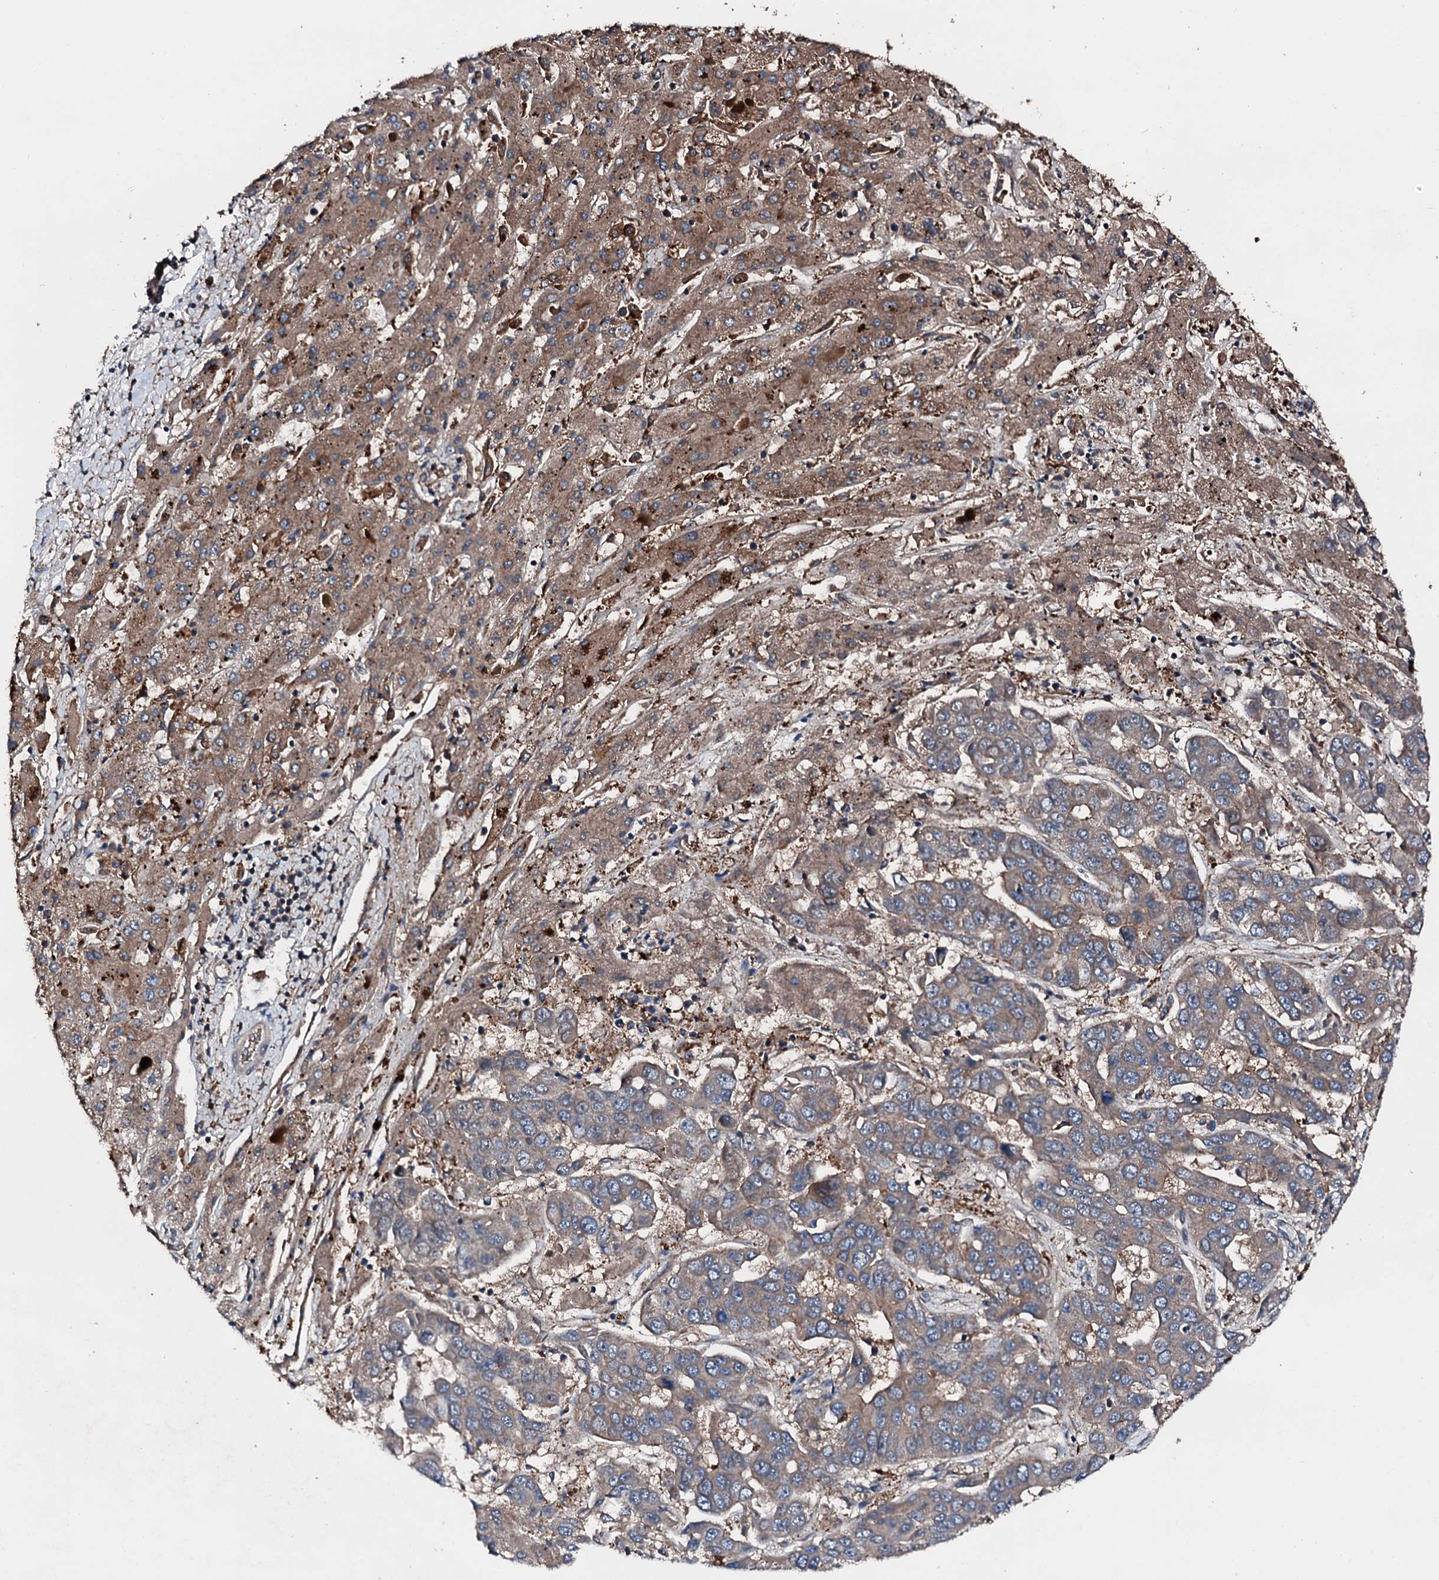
{"staining": {"intensity": "moderate", "quantity": ">75%", "location": "cytoplasmic/membranous"}, "tissue": "liver cancer", "cell_type": "Tumor cells", "image_type": "cancer", "snomed": [{"axis": "morphology", "description": "Cholangiocarcinoma"}, {"axis": "topography", "description": "Liver"}], "caption": "Liver cancer tissue displays moderate cytoplasmic/membranous positivity in approximately >75% of tumor cells (Brightfield microscopy of DAB IHC at high magnification).", "gene": "FGD4", "patient": {"sex": "female", "age": 52}}